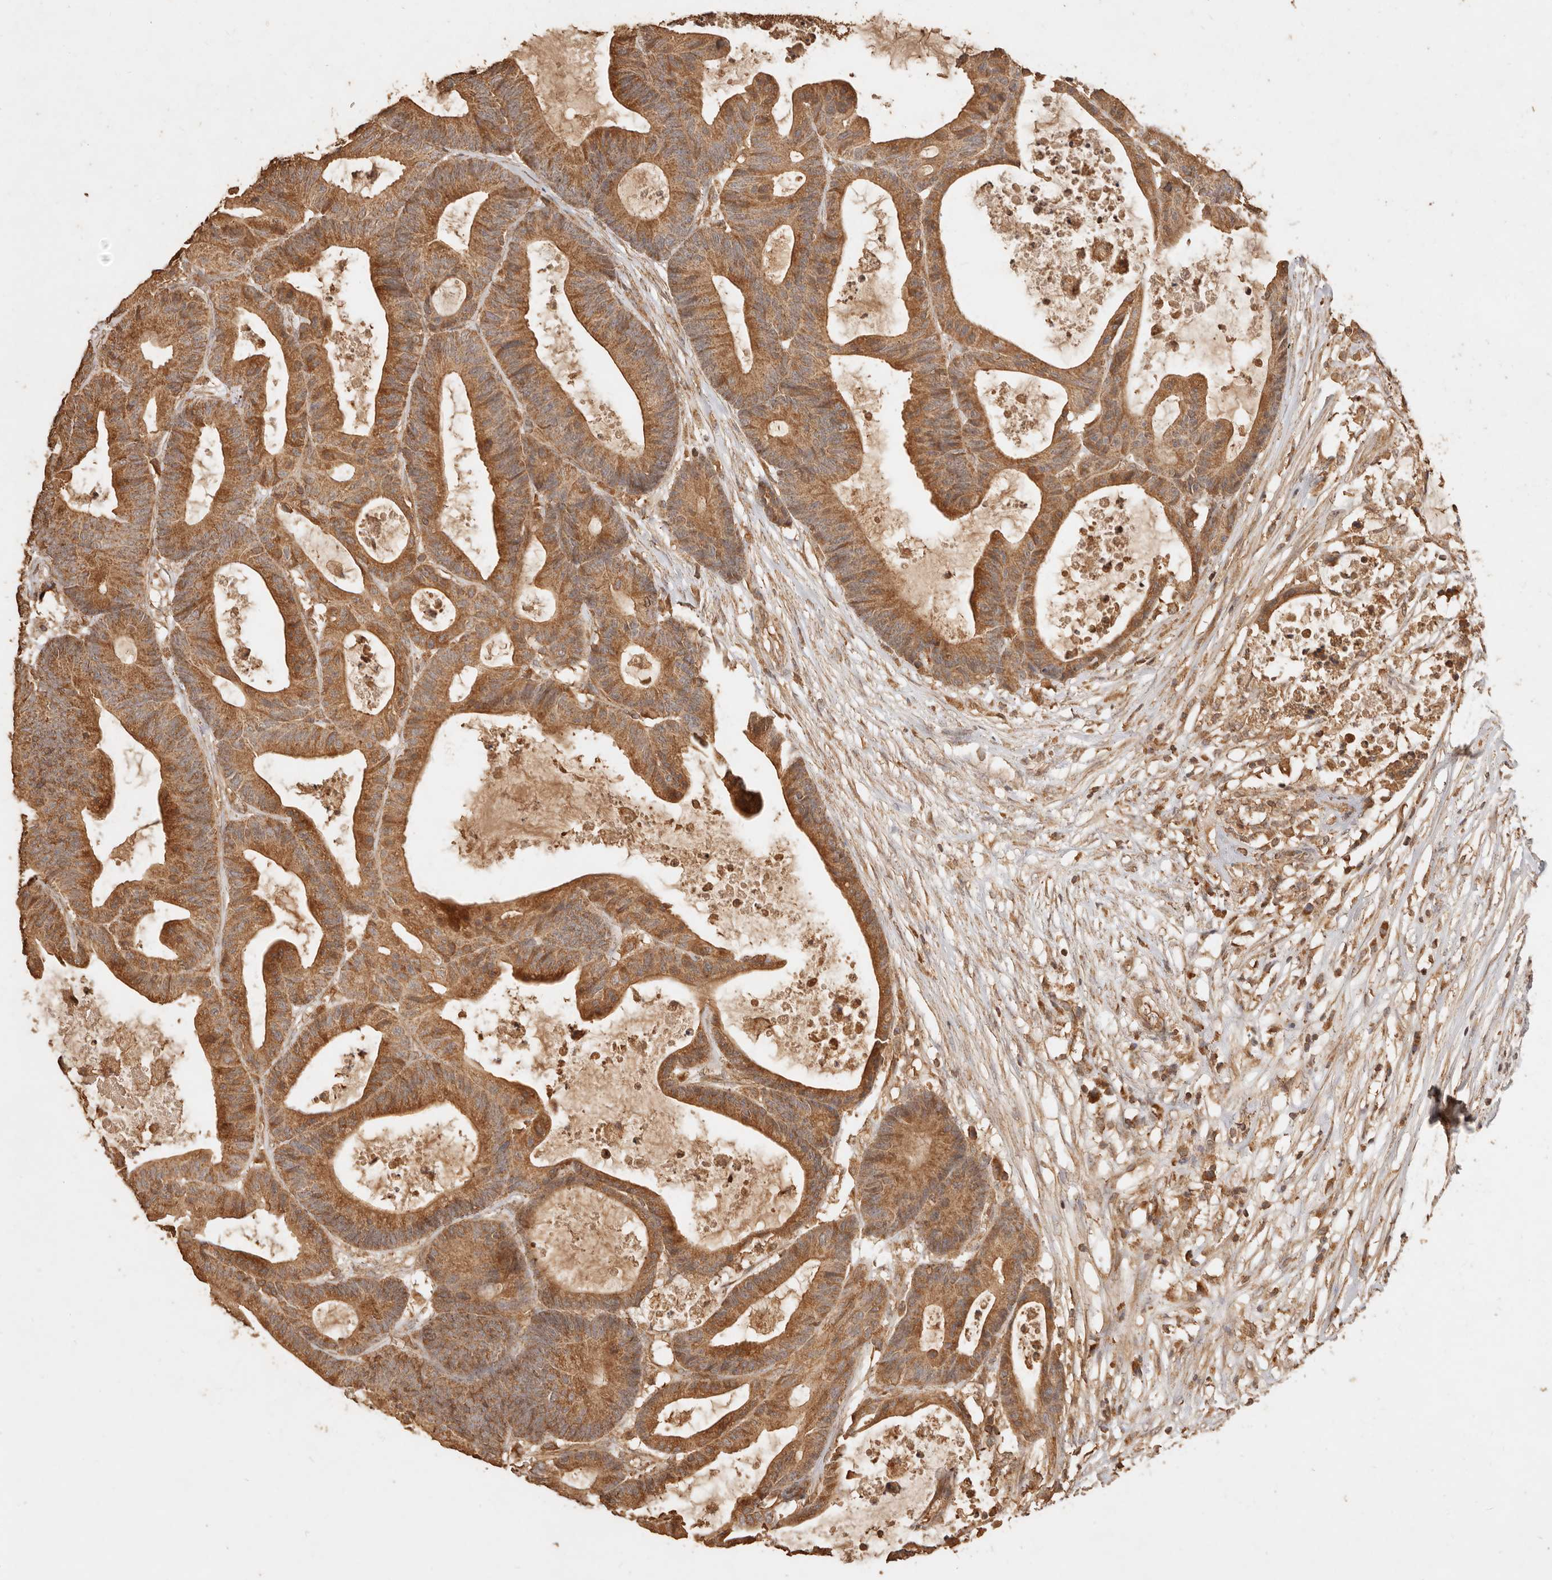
{"staining": {"intensity": "moderate", "quantity": ">75%", "location": "cytoplasmic/membranous"}, "tissue": "colorectal cancer", "cell_type": "Tumor cells", "image_type": "cancer", "snomed": [{"axis": "morphology", "description": "Adenocarcinoma, NOS"}, {"axis": "topography", "description": "Colon"}], "caption": "Protein expression analysis of adenocarcinoma (colorectal) demonstrates moderate cytoplasmic/membranous expression in approximately >75% of tumor cells.", "gene": "FAM180B", "patient": {"sex": "female", "age": 84}}